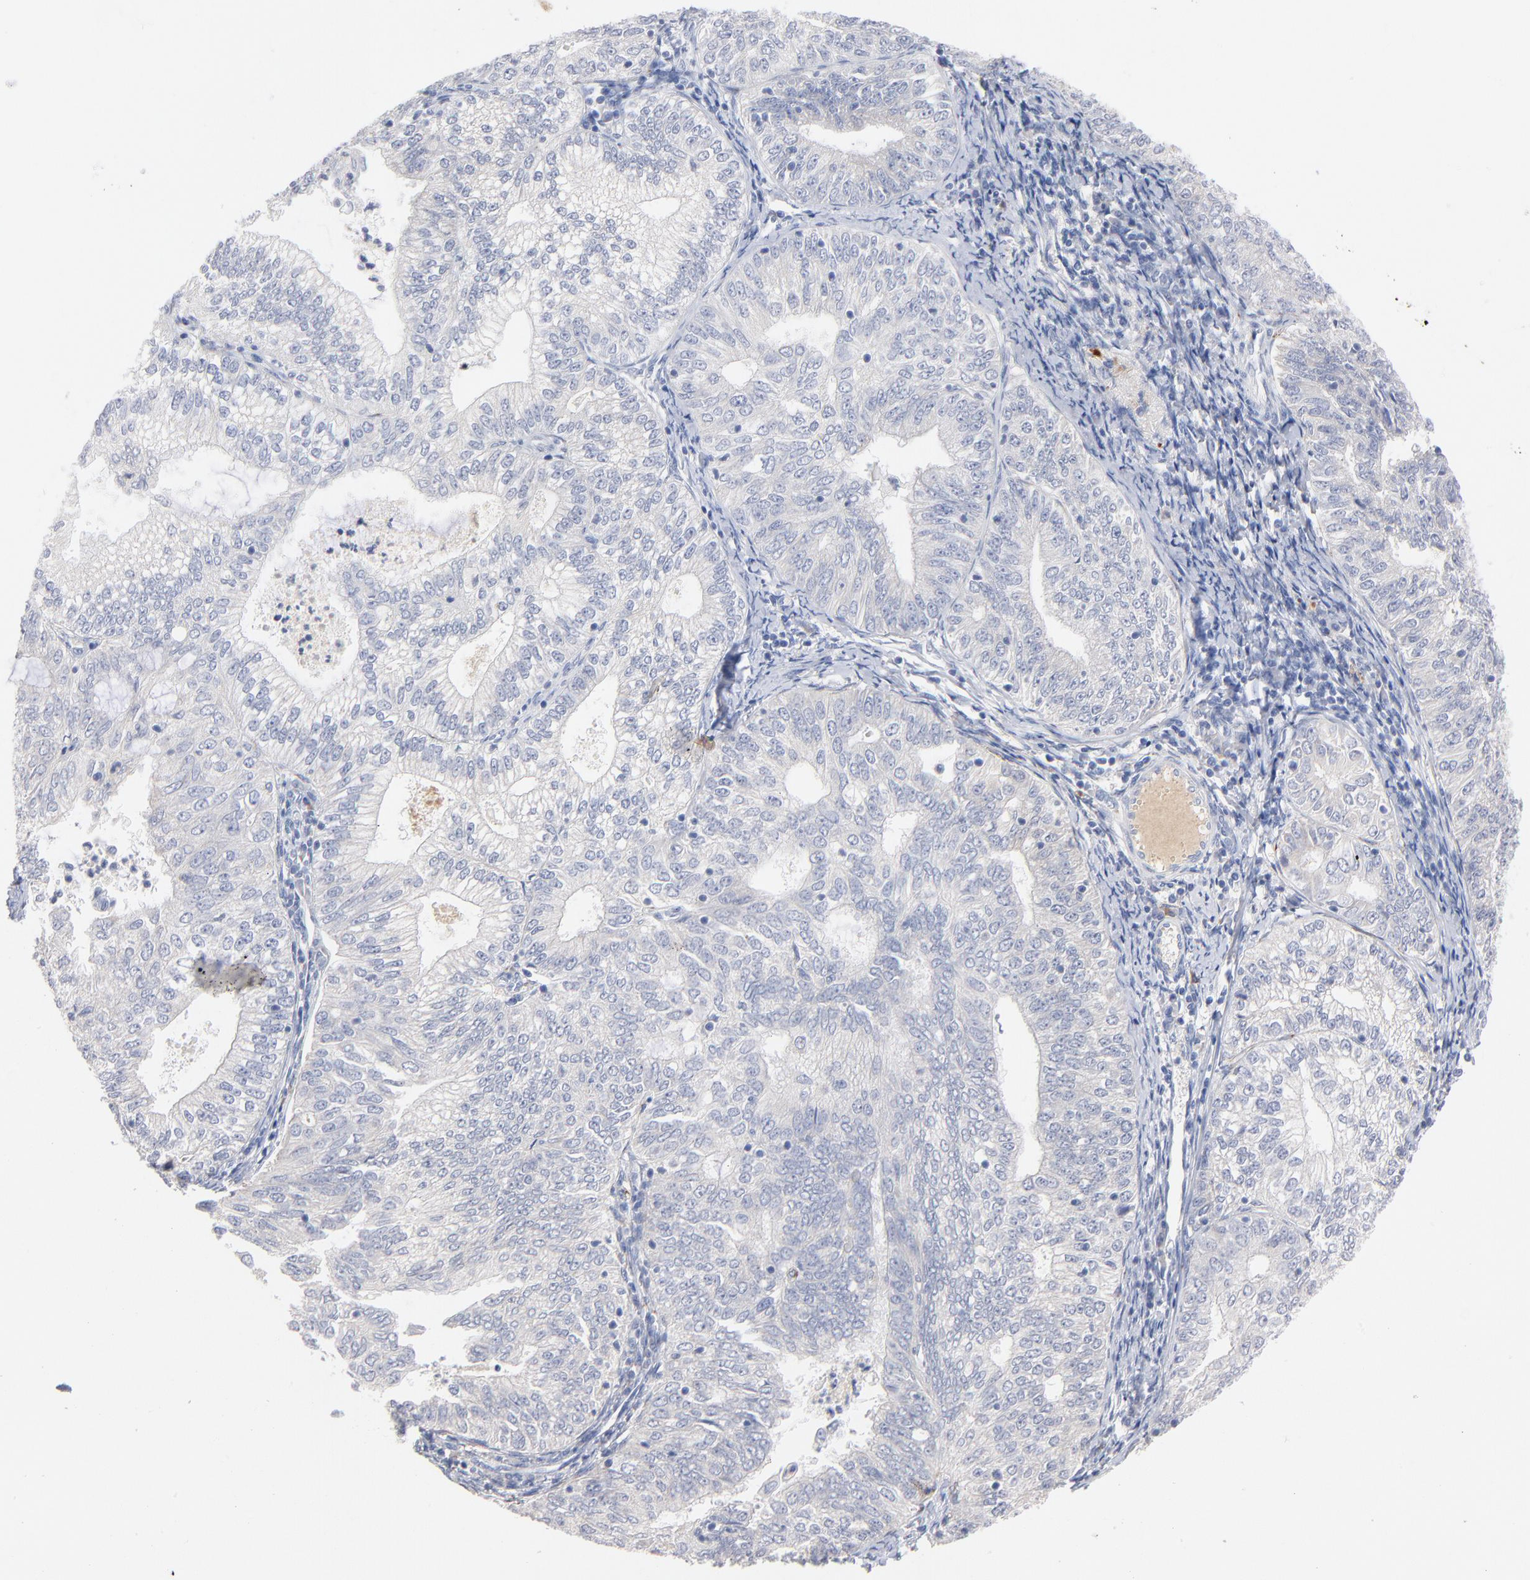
{"staining": {"intensity": "negative", "quantity": "none", "location": "none"}, "tissue": "endometrial cancer", "cell_type": "Tumor cells", "image_type": "cancer", "snomed": [{"axis": "morphology", "description": "Adenocarcinoma, NOS"}, {"axis": "topography", "description": "Endometrium"}], "caption": "Endometrial cancer (adenocarcinoma) was stained to show a protein in brown. There is no significant staining in tumor cells.", "gene": "F12", "patient": {"sex": "female", "age": 69}}